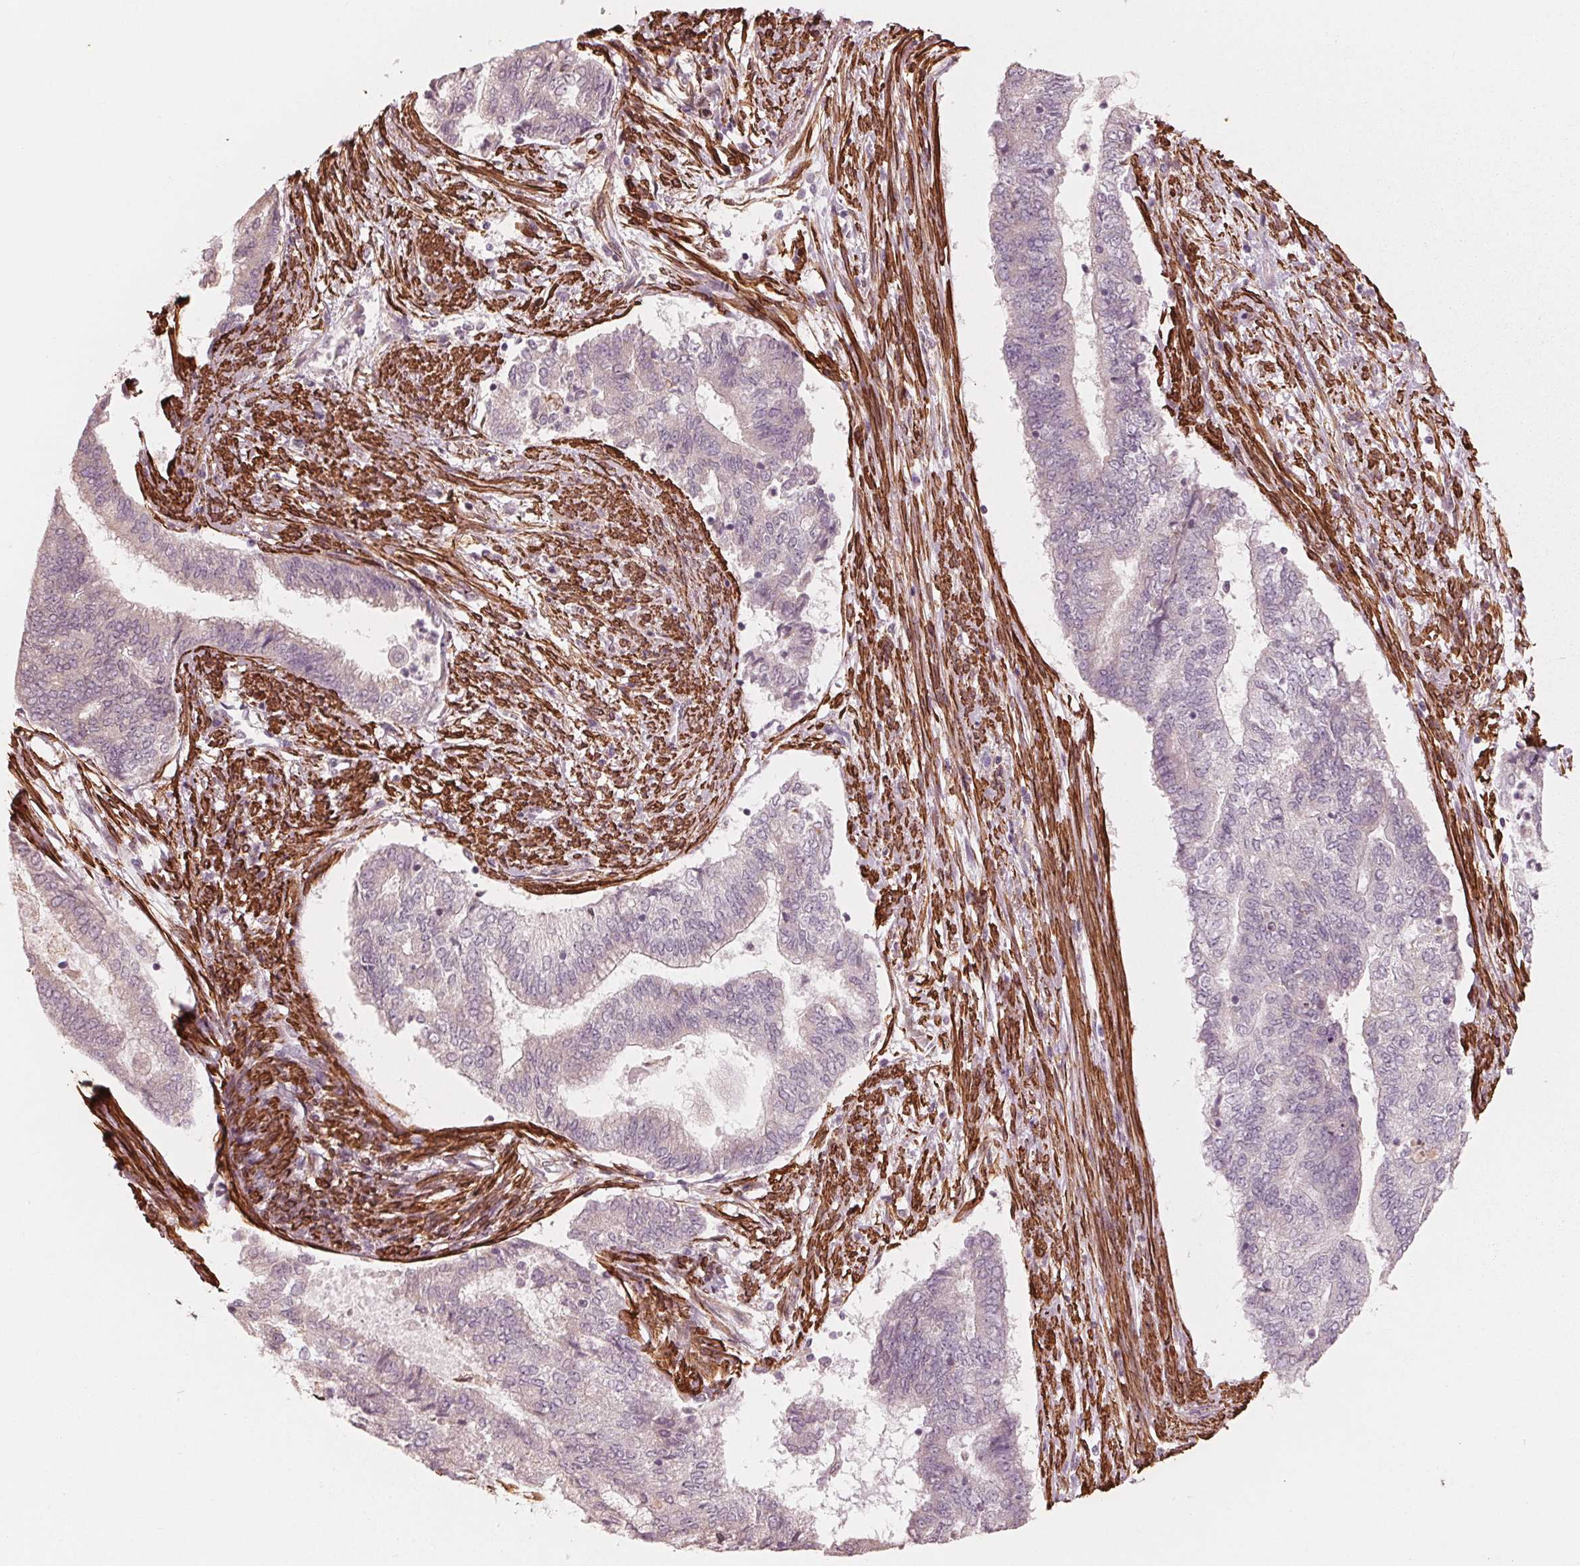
{"staining": {"intensity": "negative", "quantity": "none", "location": "none"}, "tissue": "endometrial cancer", "cell_type": "Tumor cells", "image_type": "cancer", "snomed": [{"axis": "morphology", "description": "Adenocarcinoma, NOS"}, {"axis": "topography", "description": "Endometrium"}], "caption": "An immunohistochemistry (IHC) image of endometrial cancer (adenocarcinoma) is shown. There is no staining in tumor cells of endometrial cancer (adenocarcinoma).", "gene": "MIER3", "patient": {"sex": "female", "age": 65}}